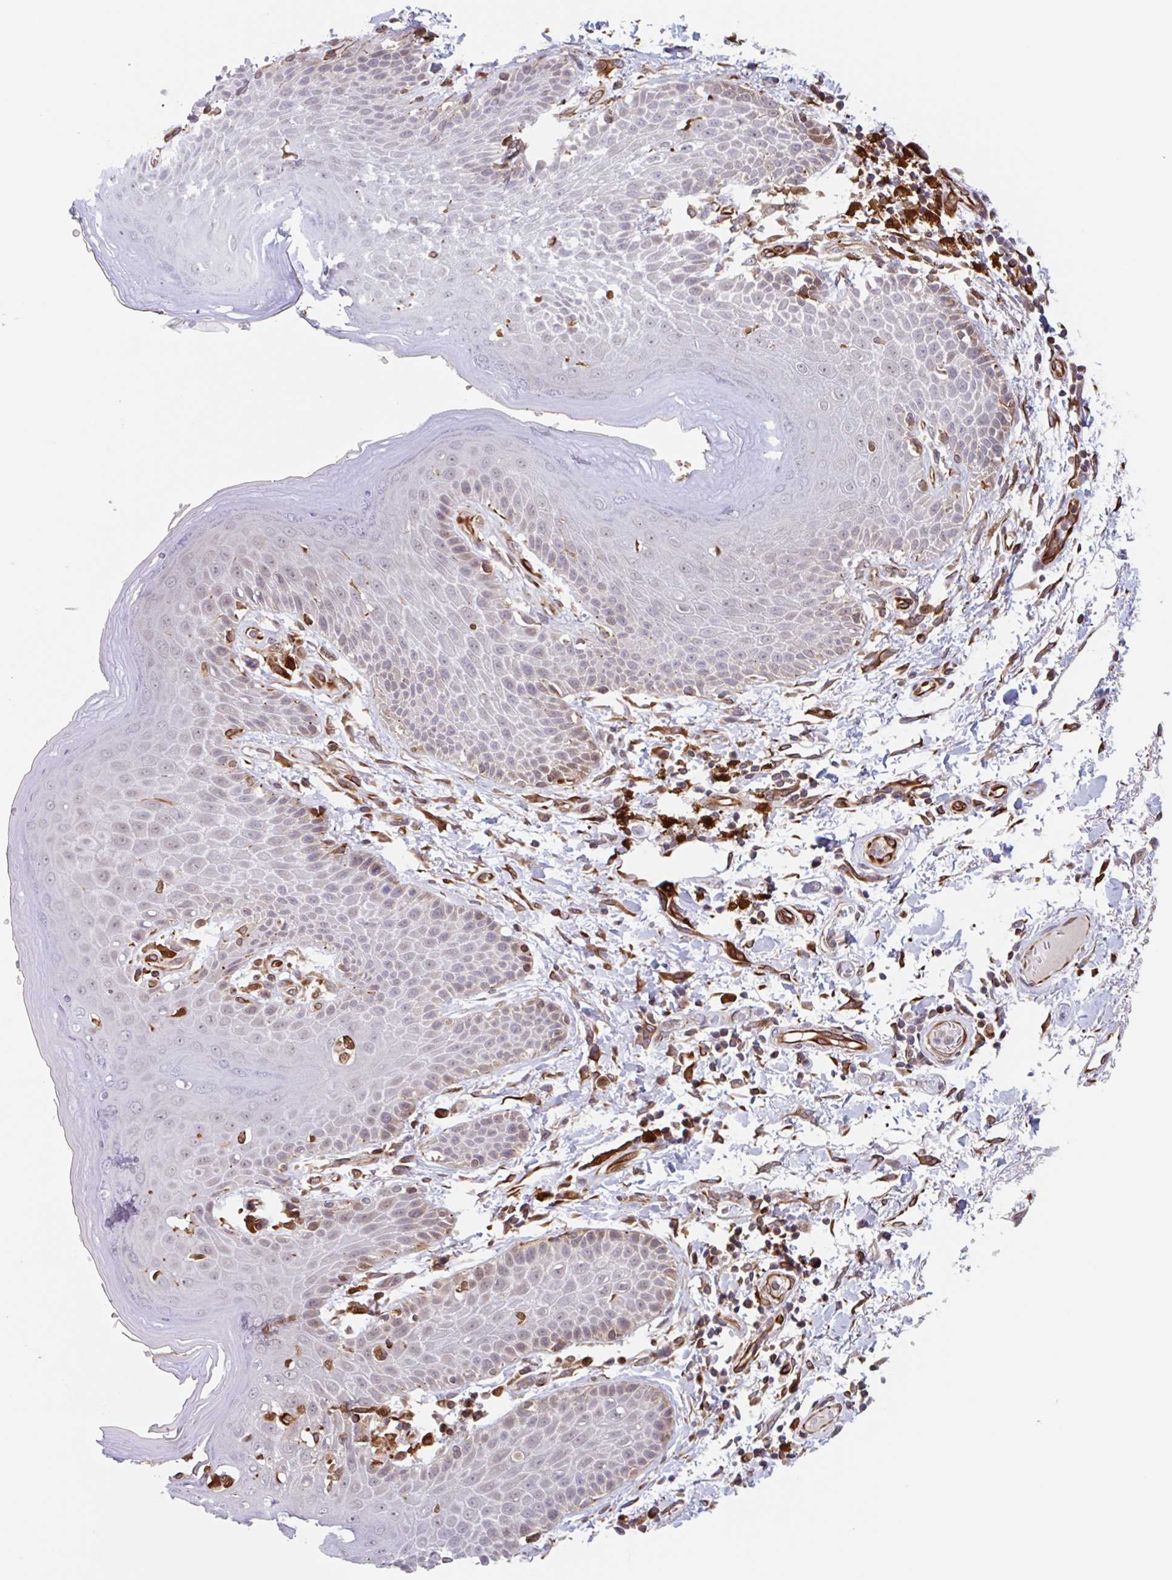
{"staining": {"intensity": "weak", "quantity": "25%-75%", "location": "cytoplasmic/membranous,nuclear"}, "tissue": "skin", "cell_type": "Epidermal cells", "image_type": "normal", "snomed": [{"axis": "morphology", "description": "Normal tissue, NOS"}, {"axis": "topography", "description": "Peripheral nerve tissue"}], "caption": "A brown stain labels weak cytoplasmic/membranous,nuclear staining of a protein in epidermal cells of benign human skin. (DAB IHC with brightfield microscopy, high magnification).", "gene": "NUB1", "patient": {"sex": "male", "age": 51}}